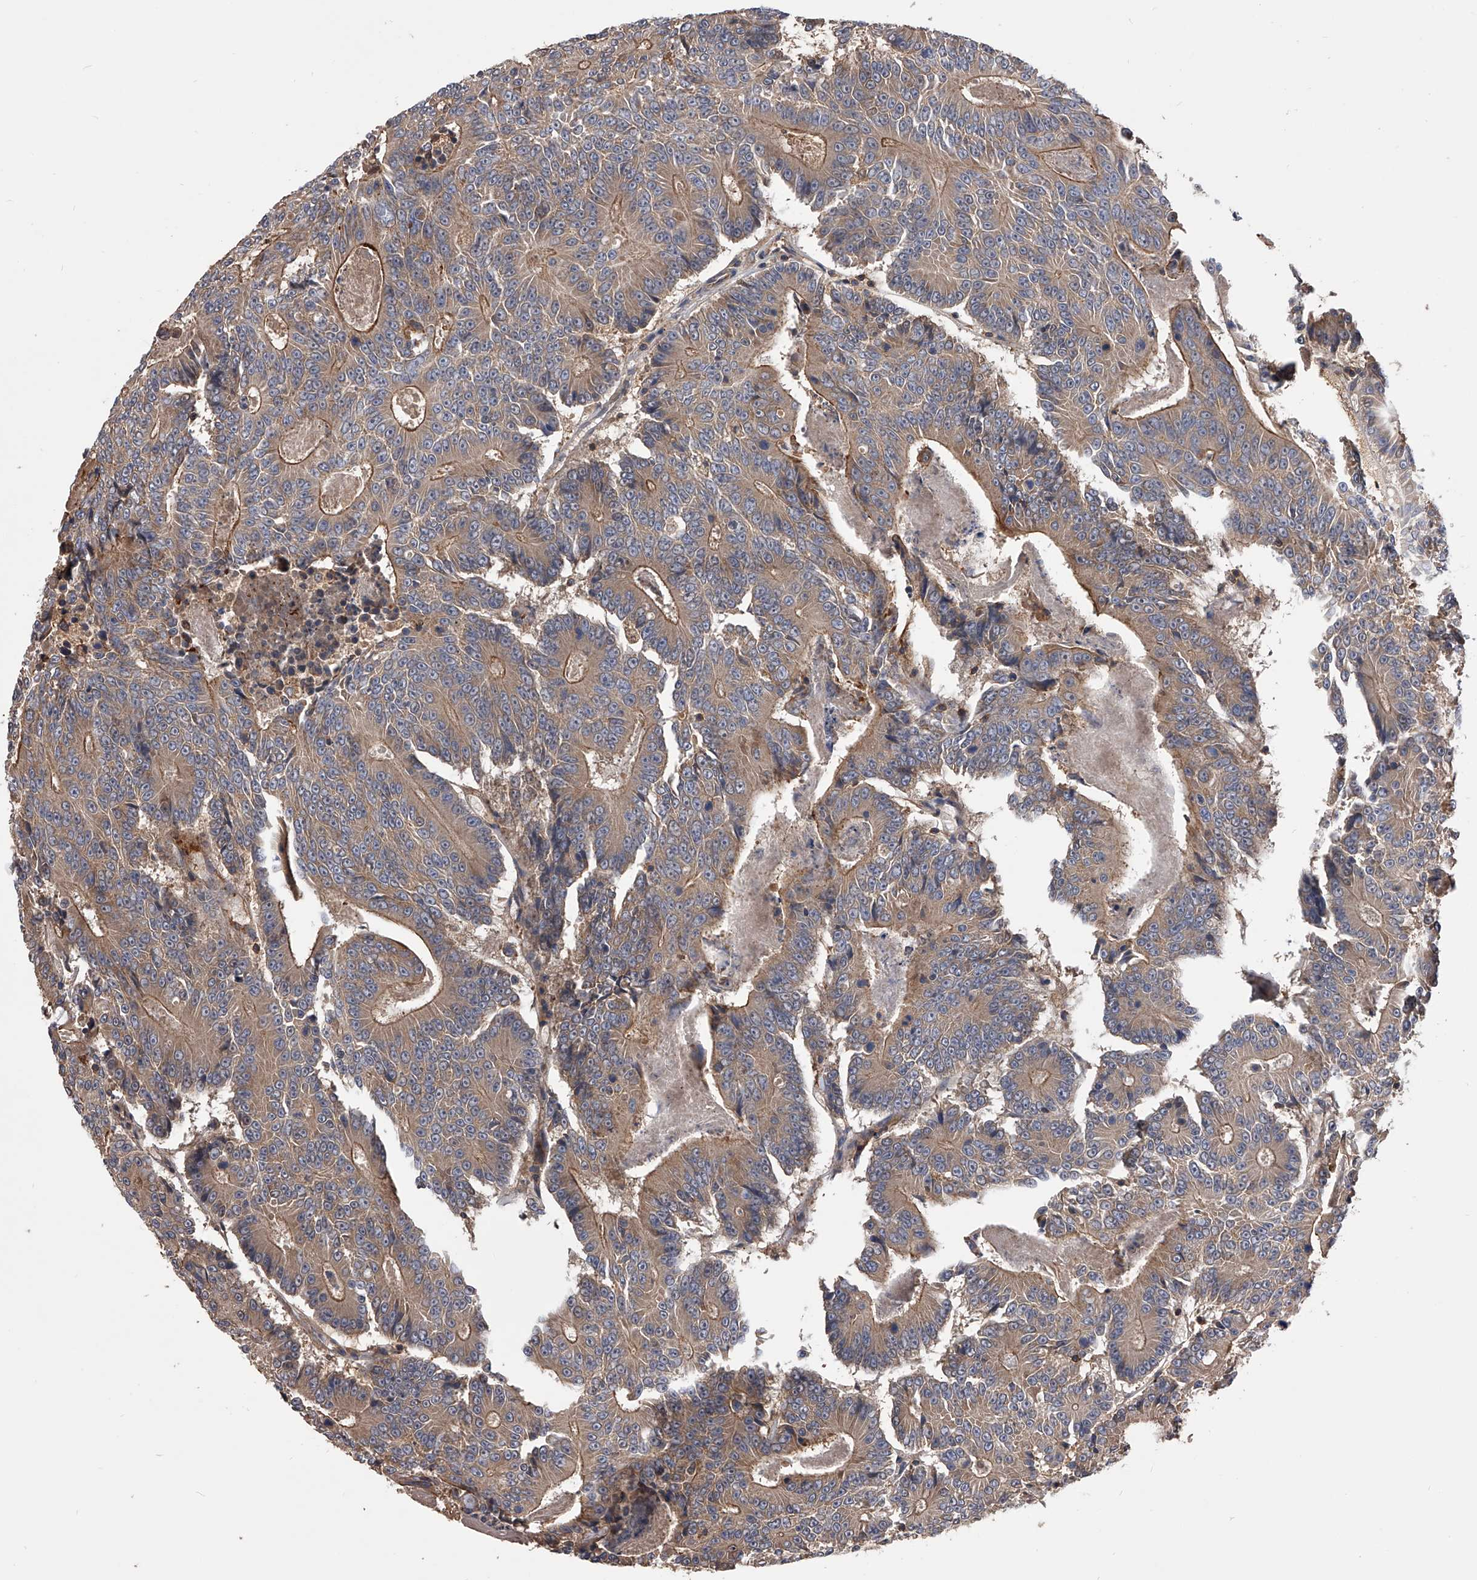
{"staining": {"intensity": "moderate", "quantity": ">75%", "location": "cytoplasmic/membranous"}, "tissue": "colorectal cancer", "cell_type": "Tumor cells", "image_type": "cancer", "snomed": [{"axis": "morphology", "description": "Adenocarcinoma, NOS"}, {"axis": "topography", "description": "Colon"}], "caption": "IHC micrograph of colorectal adenocarcinoma stained for a protein (brown), which shows medium levels of moderate cytoplasmic/membranous expression in approximately >75% of tumor cells.", "gene": "CUL7", "patient": {"sex": "male", "age": 83}}